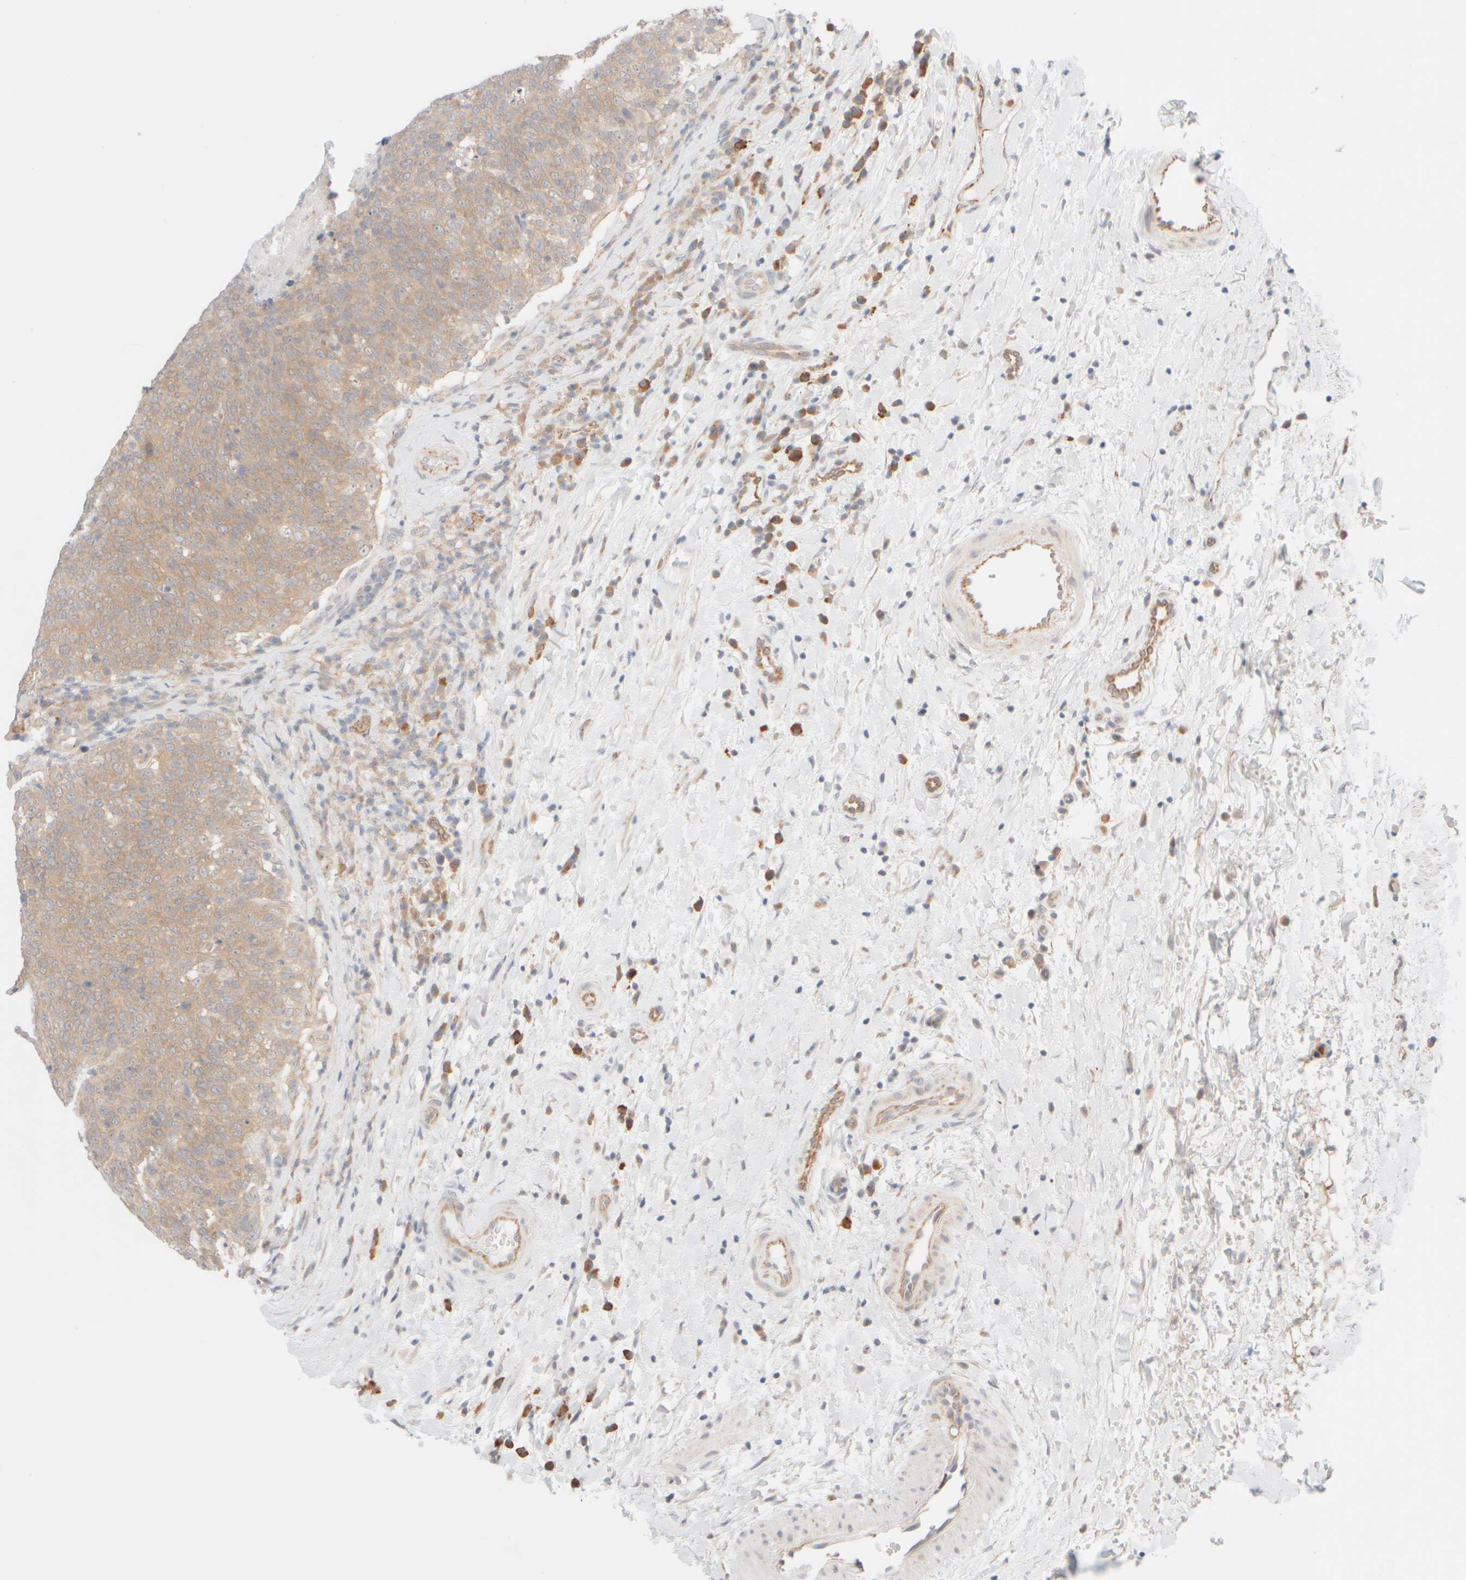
{"staining": {"intensity": "weak", "quantity": ">75%", "location": "cytoplasmic/membranous"}, "tissue": "head and neck cancer", "cell_type": "Tumor cells", "image_type": "cancer", "snomed": [{"axis": "morphology", "description": "Squamous cell carcinoma, NOS"}, {"axis": "morphology", "description": "Squamous cell carcinoma, metastatic, NOS"}, {"axis": "topography", "description": "Lymph node"}, {"axis": "topography", "description": "Head-Neck"}], "caption": "Immunohistochemical staining of human head and neck cancer (squamous cell carcinoma) shows low levels of weak cytoplasmic/membranous staining in approximately >75% of tumor cells. (DAB (3,3'-diaminobenzidine) IHC, brown staining for protein, blue staining for nuclei).", "gene": "UNC13B", "patient": {"sex": "male", "age": 62}}